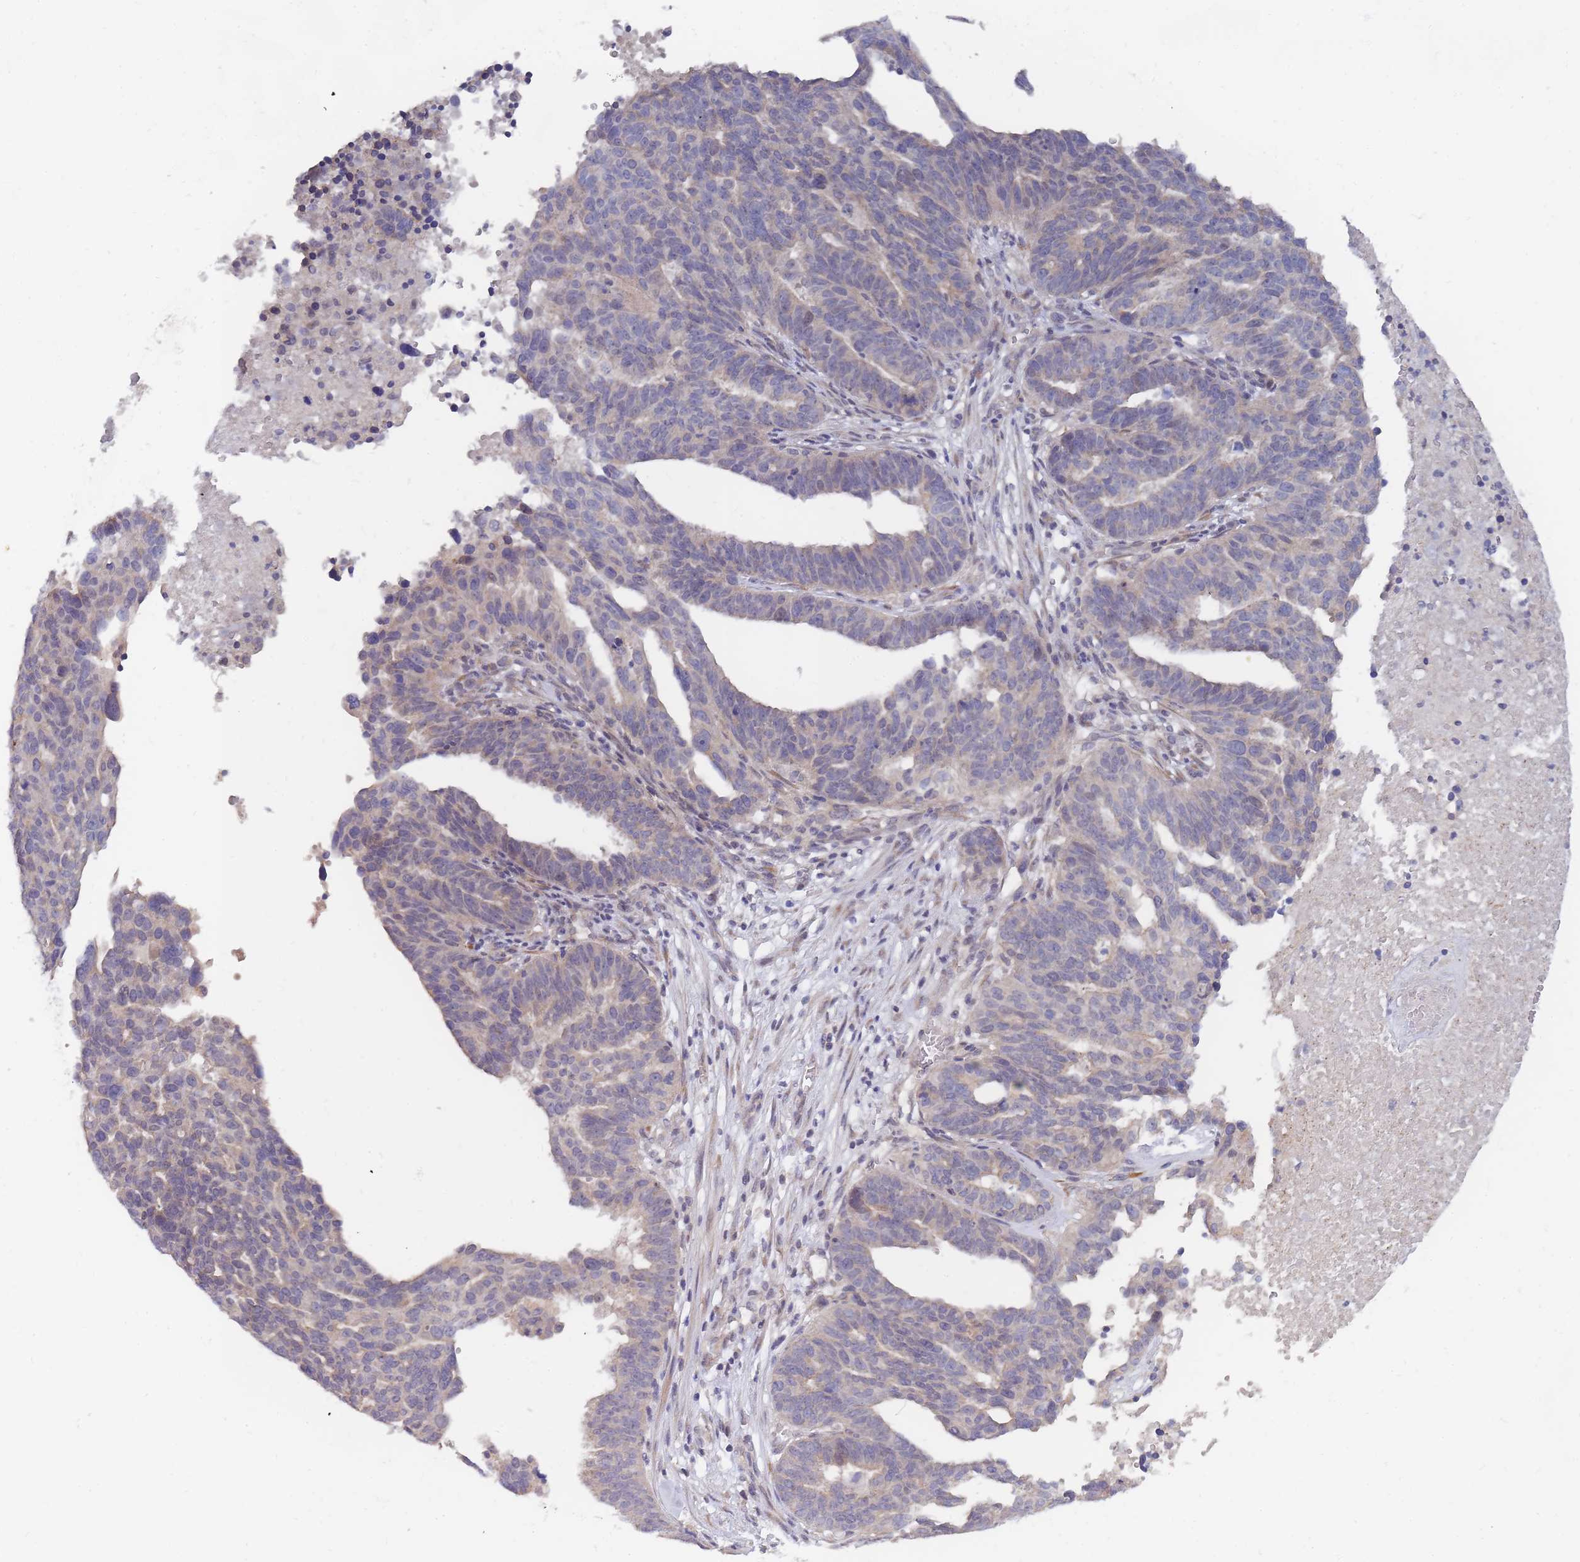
{"staining": {"intensity": "negative", "quantity": "none", "location": "none"}, "tissue": "ovarian cancer", "cell_type": "Tumor cells", "image_type": "cancer", "snomed": [{"axis": "morphology", "description": "Cystadenocarcinoma, serous, NOS"}, {"axis": "topography", "description": "Ovary"}], "caption": "IHC histopathology image of human ovarian cancer stained for a protein (brown), which shows no positivity in tumor cells. (IHC, brightfield microscopy, high magnification).", "gene": "SLC35F5", "patient": {"sex": "female", "age": 59}}